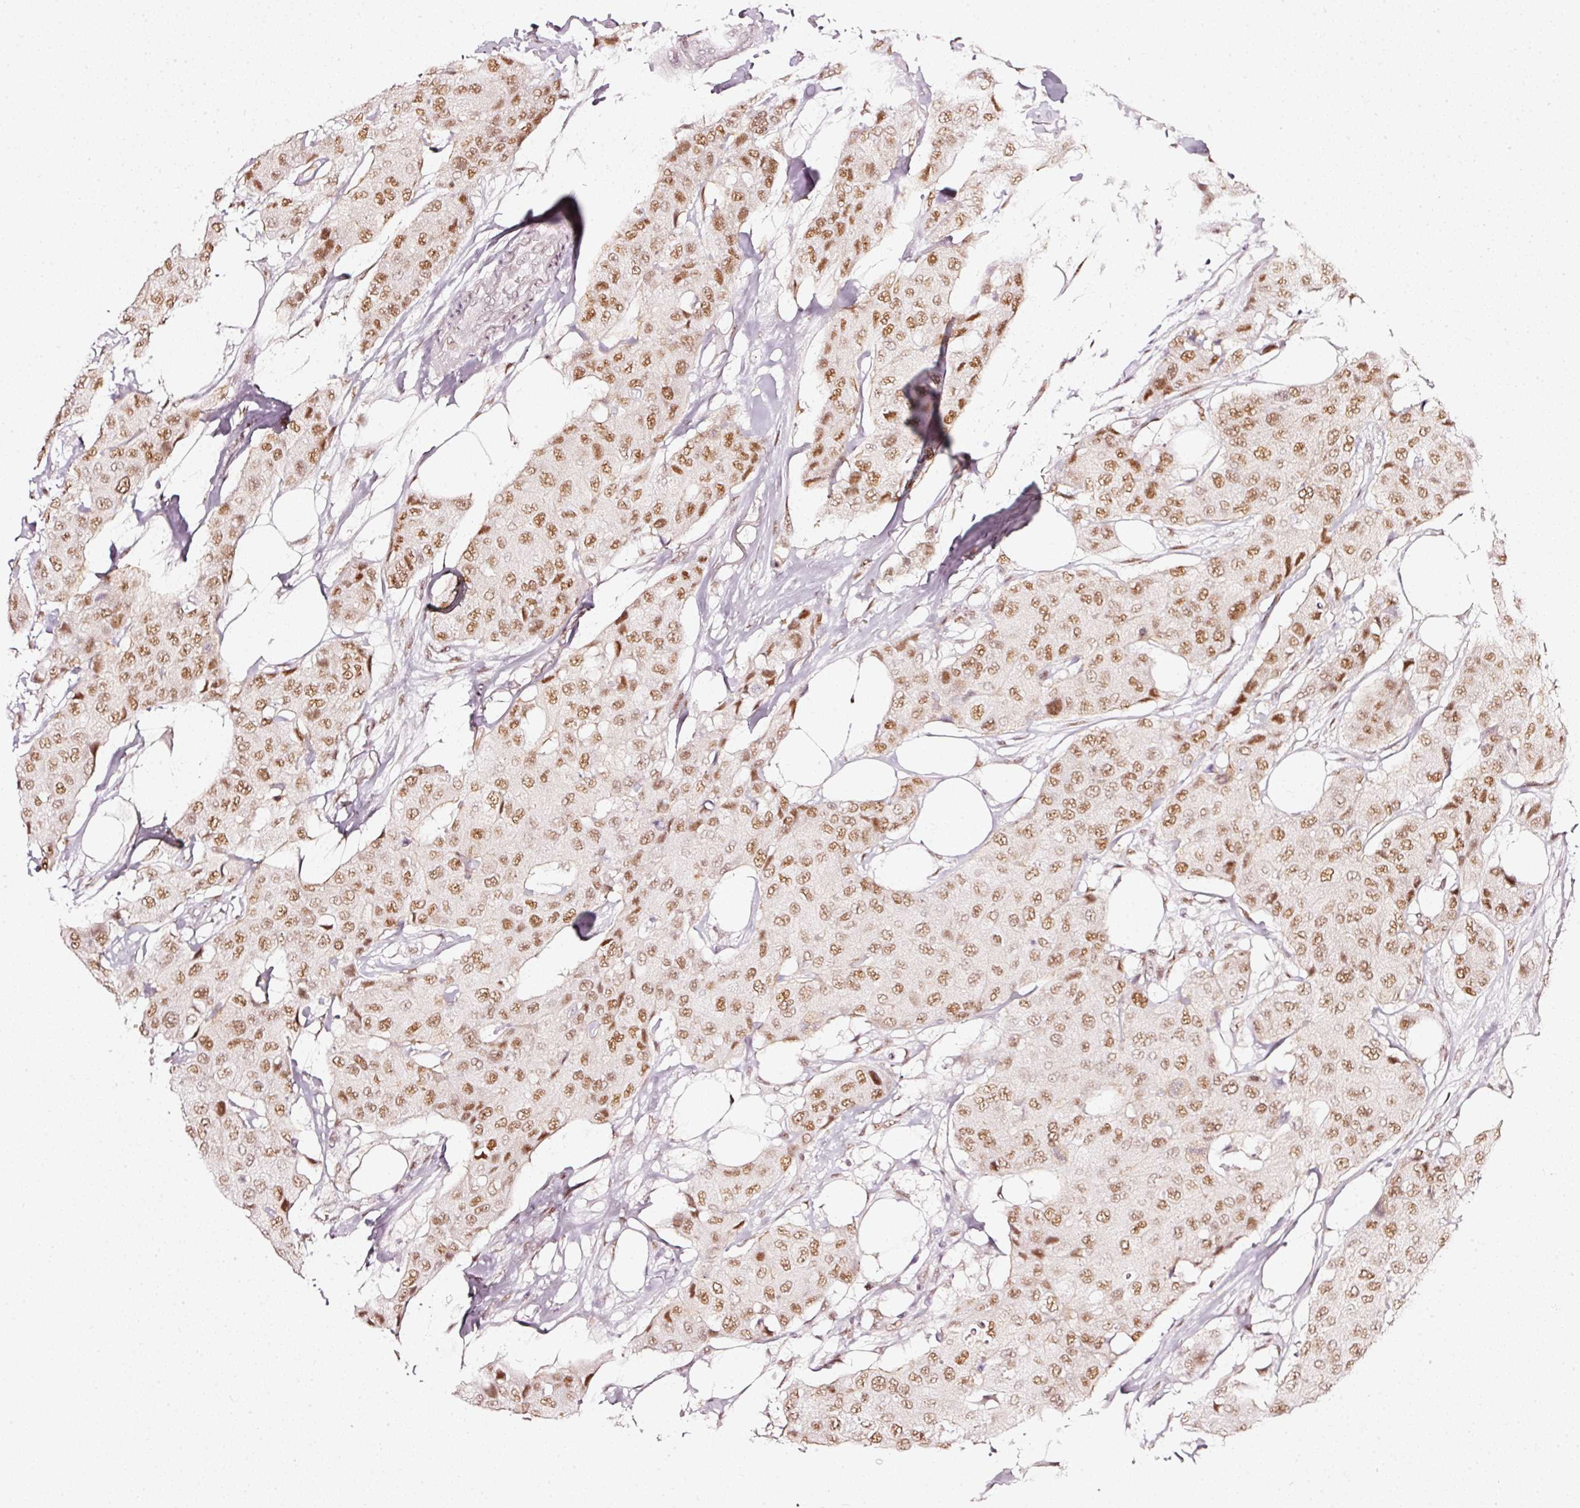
{"staining": {"intensity": "moderate", "quantity": ">75%", "location": "nuclear"}, "tissue": "breast cancer", "cell_type": "Tumor cells", "image_type": "cancer", "snomed": [{"axis": "morphology", "description": "Duct carcinoma"}, {"axis": "topography", "description": "Breast"}], "caption": "The immunohistochemical stain labels moderate nuclear staining in tumor cells of breast infiltrating ductal carcinoma tissue.", "gene": "PPP1R10", "patient": {"sex": "female", "age": 80}}